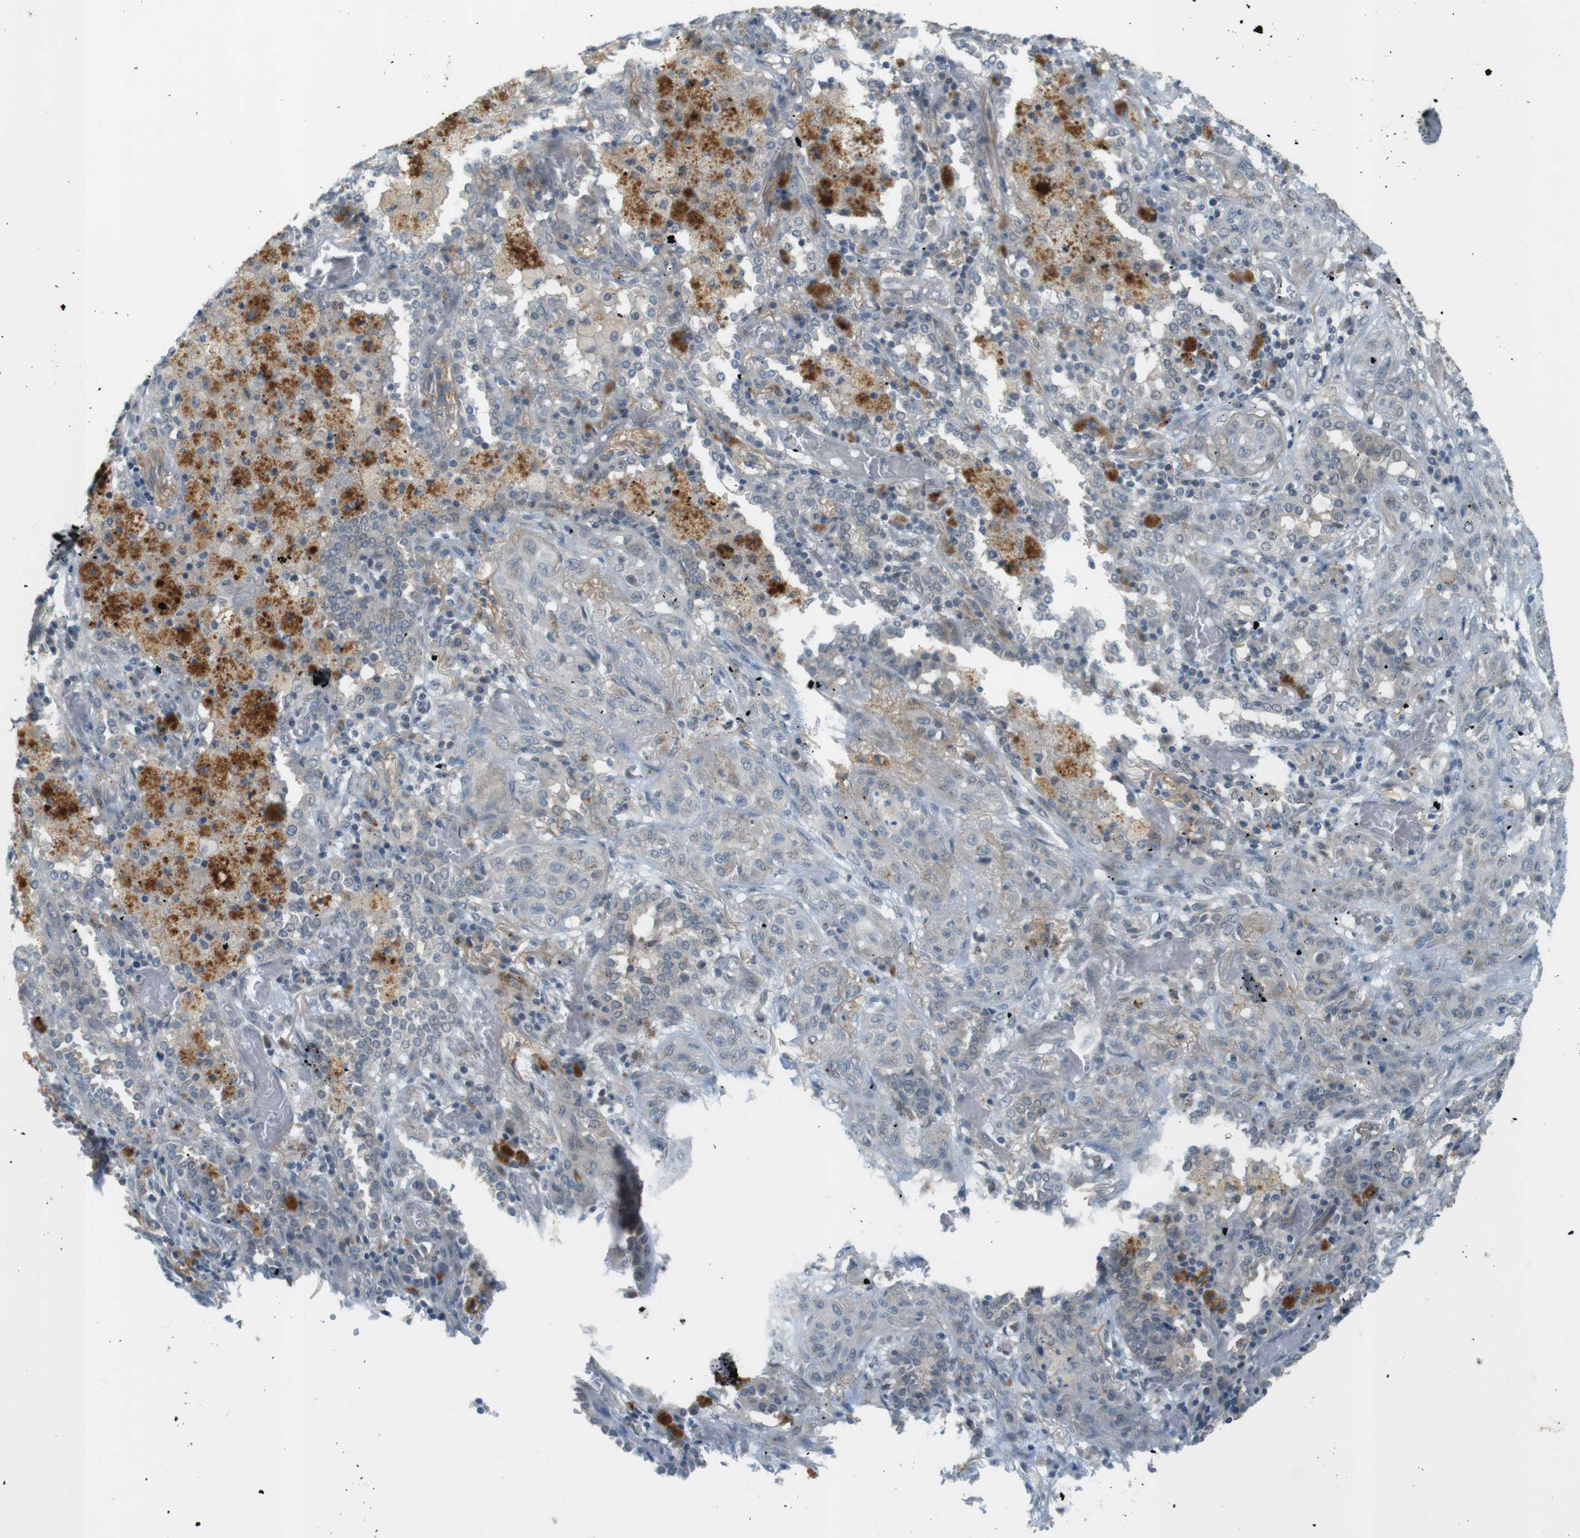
{"staining": {"intensity": "negative", "quantity": "none", "location": "none"}, "tissue": "lung cancer", "cell_type": "Tumor cells", "image_type": "cancer", "snomed": [{"axis": "morphology", "description": "Squamous cell carcinoma, NOS"}, {"axis": "topography", "description": "Lung"}], "caption": "This is an immunohistochemistry (IHC) micrograph of human lung squamous cell carcinoma. There is no expression in tumor cells.", "gene": "UGT8", "patient": {"sex": "female", "age": 47}}